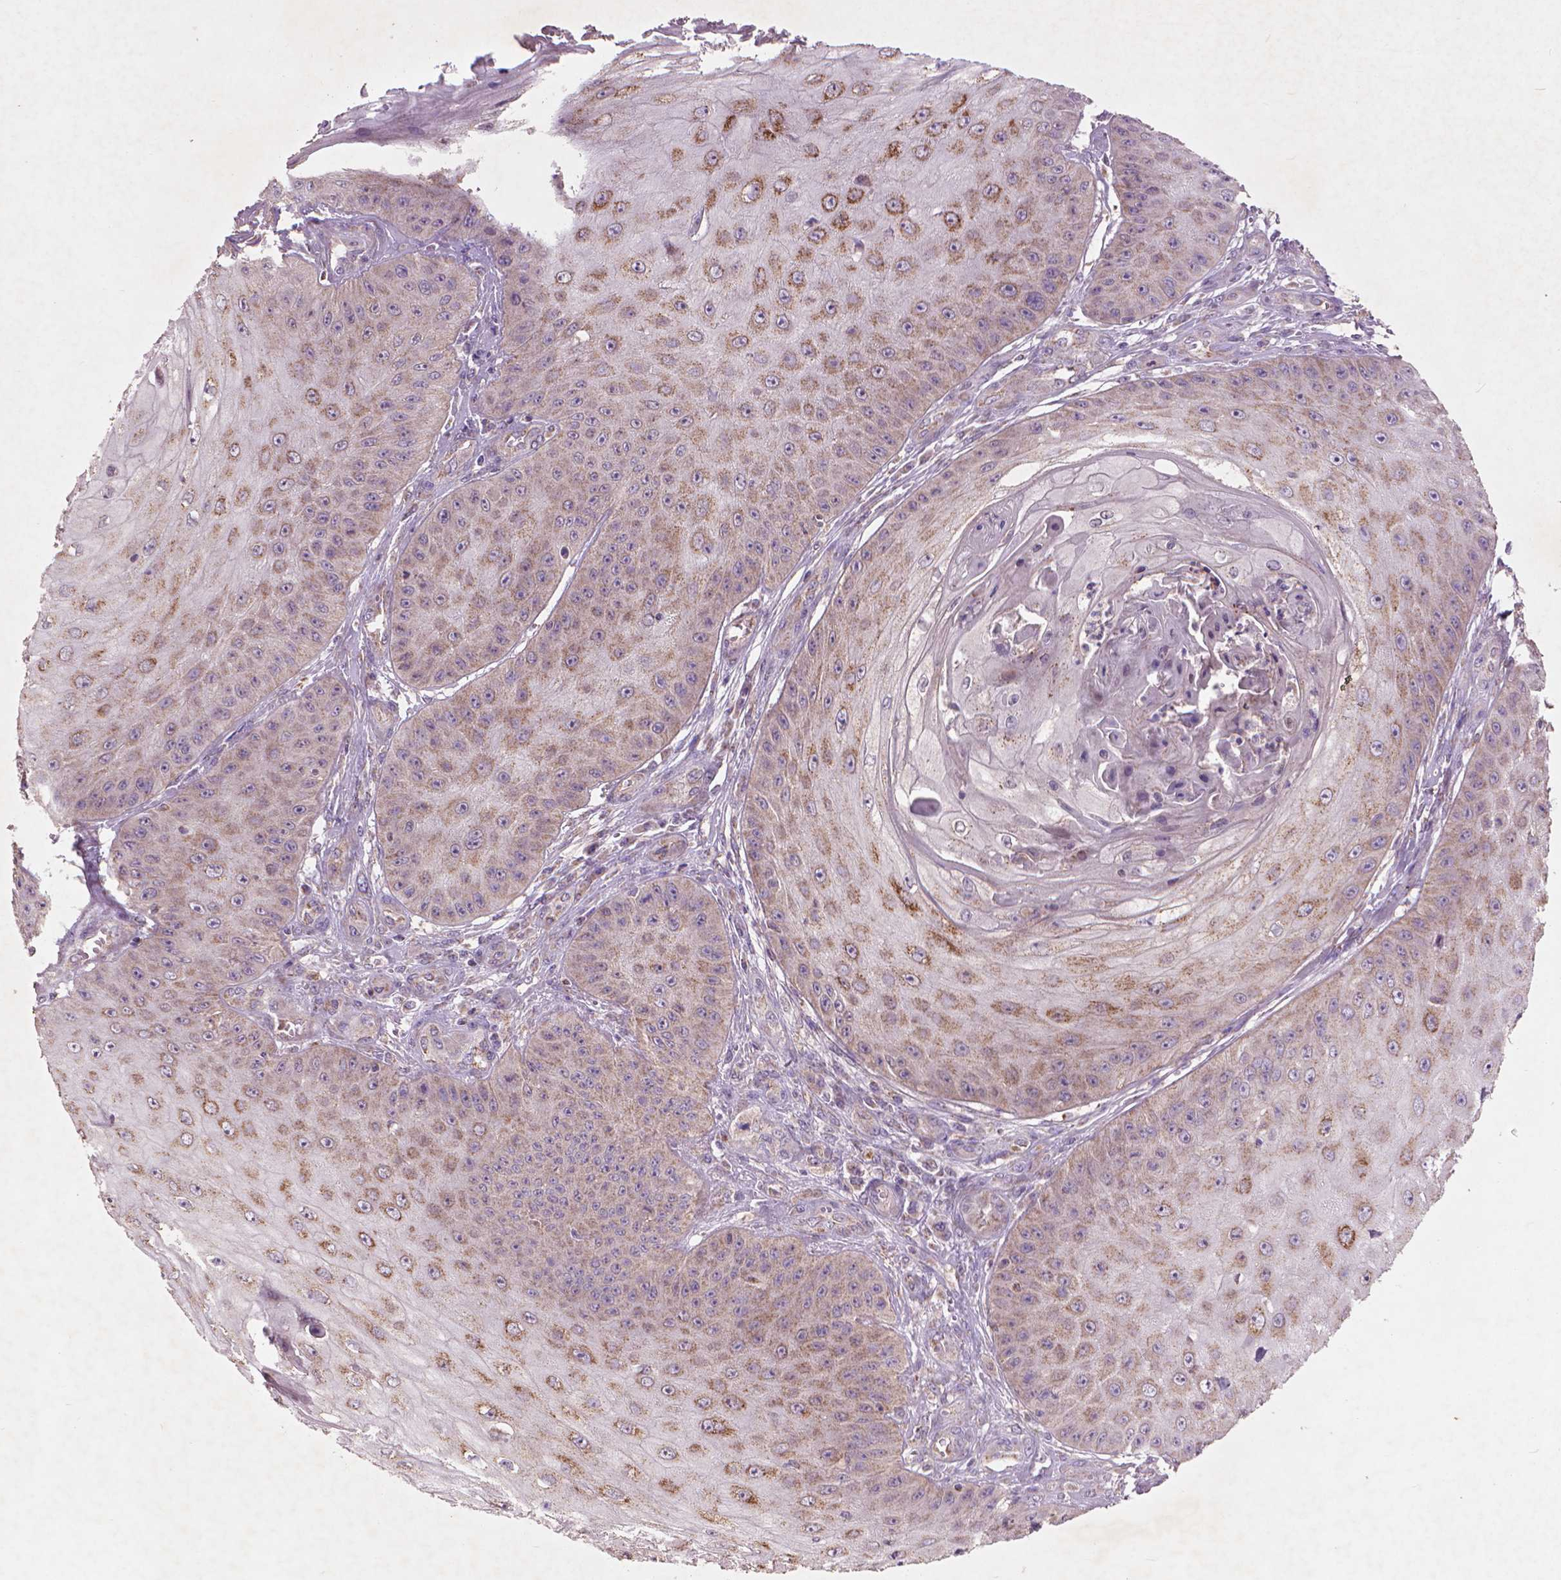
{"staining": {"intensity": "weak", "quantity": ">75%", "location": "cytoplasmic/membranous"}, "tissue": "skin cancer", "cell_type": "Tumor cells", "image_type": "cancer", "snomed": [{"axis": "morphology", "description": "Squamous cell carcinoma, NOS"}, {"axis": "topography", "description": "Skin"}], "caption": "This micrograph reveals skin cancer (squamous cell carcinoma) stained with immunohistochemistry to label a protein in brown. The cytoplasmic/membranous of tumor cells show weak positivity for the protein. Nuclei are counter-stained blue.", "gene": "NLRX1", "patient": {"sex": "male", "age": 70}}